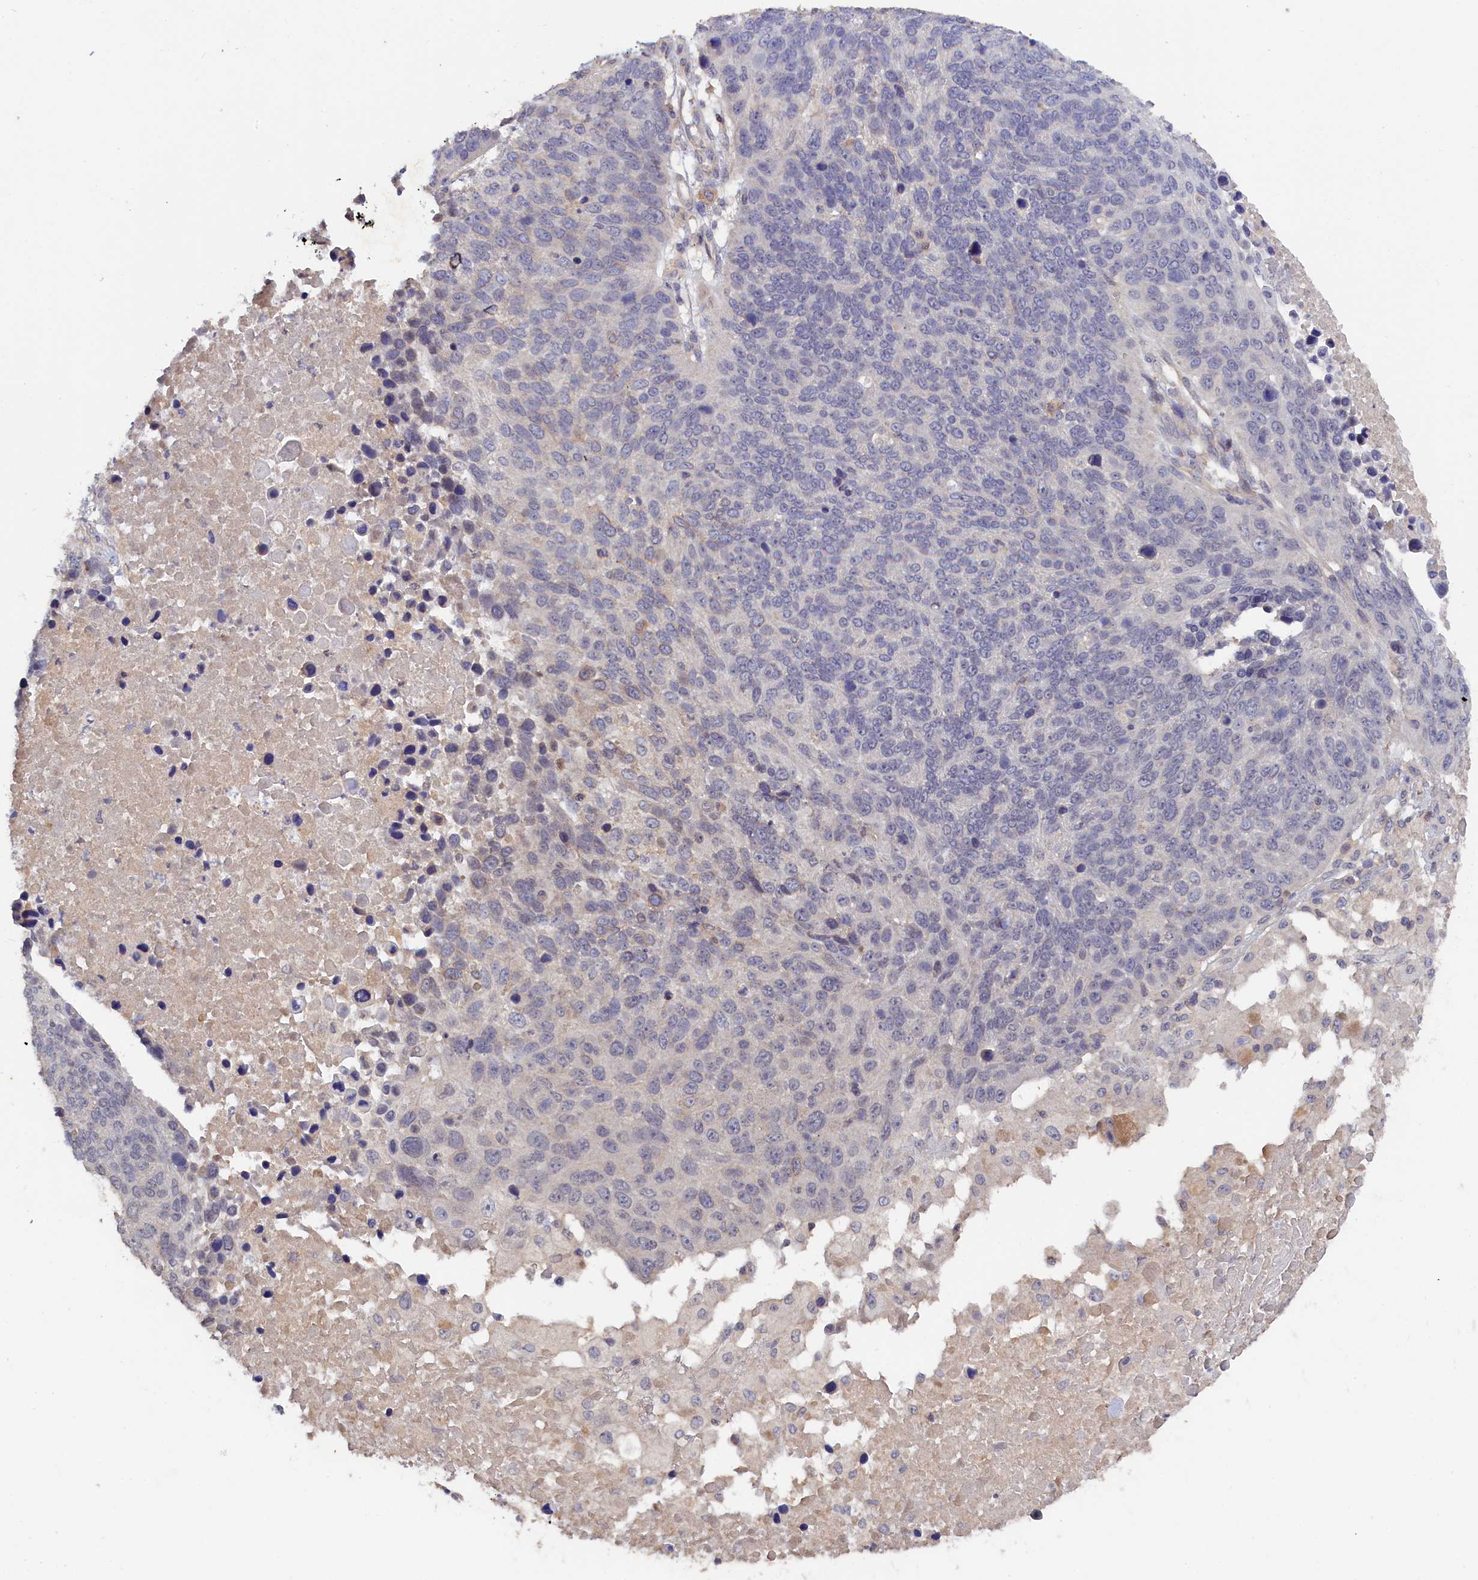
{"staining": {"intensity": "negative", "quantity": "none", "location": "none"}, "tissue": "lung cancer", "cell_type": "Tumor cells", "image_type": "cancer", "snomed": [{"axis": "morphology", "description": "Normal tissue, NOS"}, {"axis": "morphology", "description": "Squamous cell carcinoma, NOS"}, {"axis": "topography", "description": "Lymph node"}, {"axis": "topography", "description": "Lung"}], "caption": "Tumor cells are negative for protein expression in human squamous cell carcinoma (lung). The staining was performed using DAB (3,3'-diaminobenzidine) to visualize the protein expression in brown, while the nuclei were stained in blue with hematoxylin (Magnification: 20x).", "gene": "CELF5", "patient": {"sex": "male", "age": 66}}